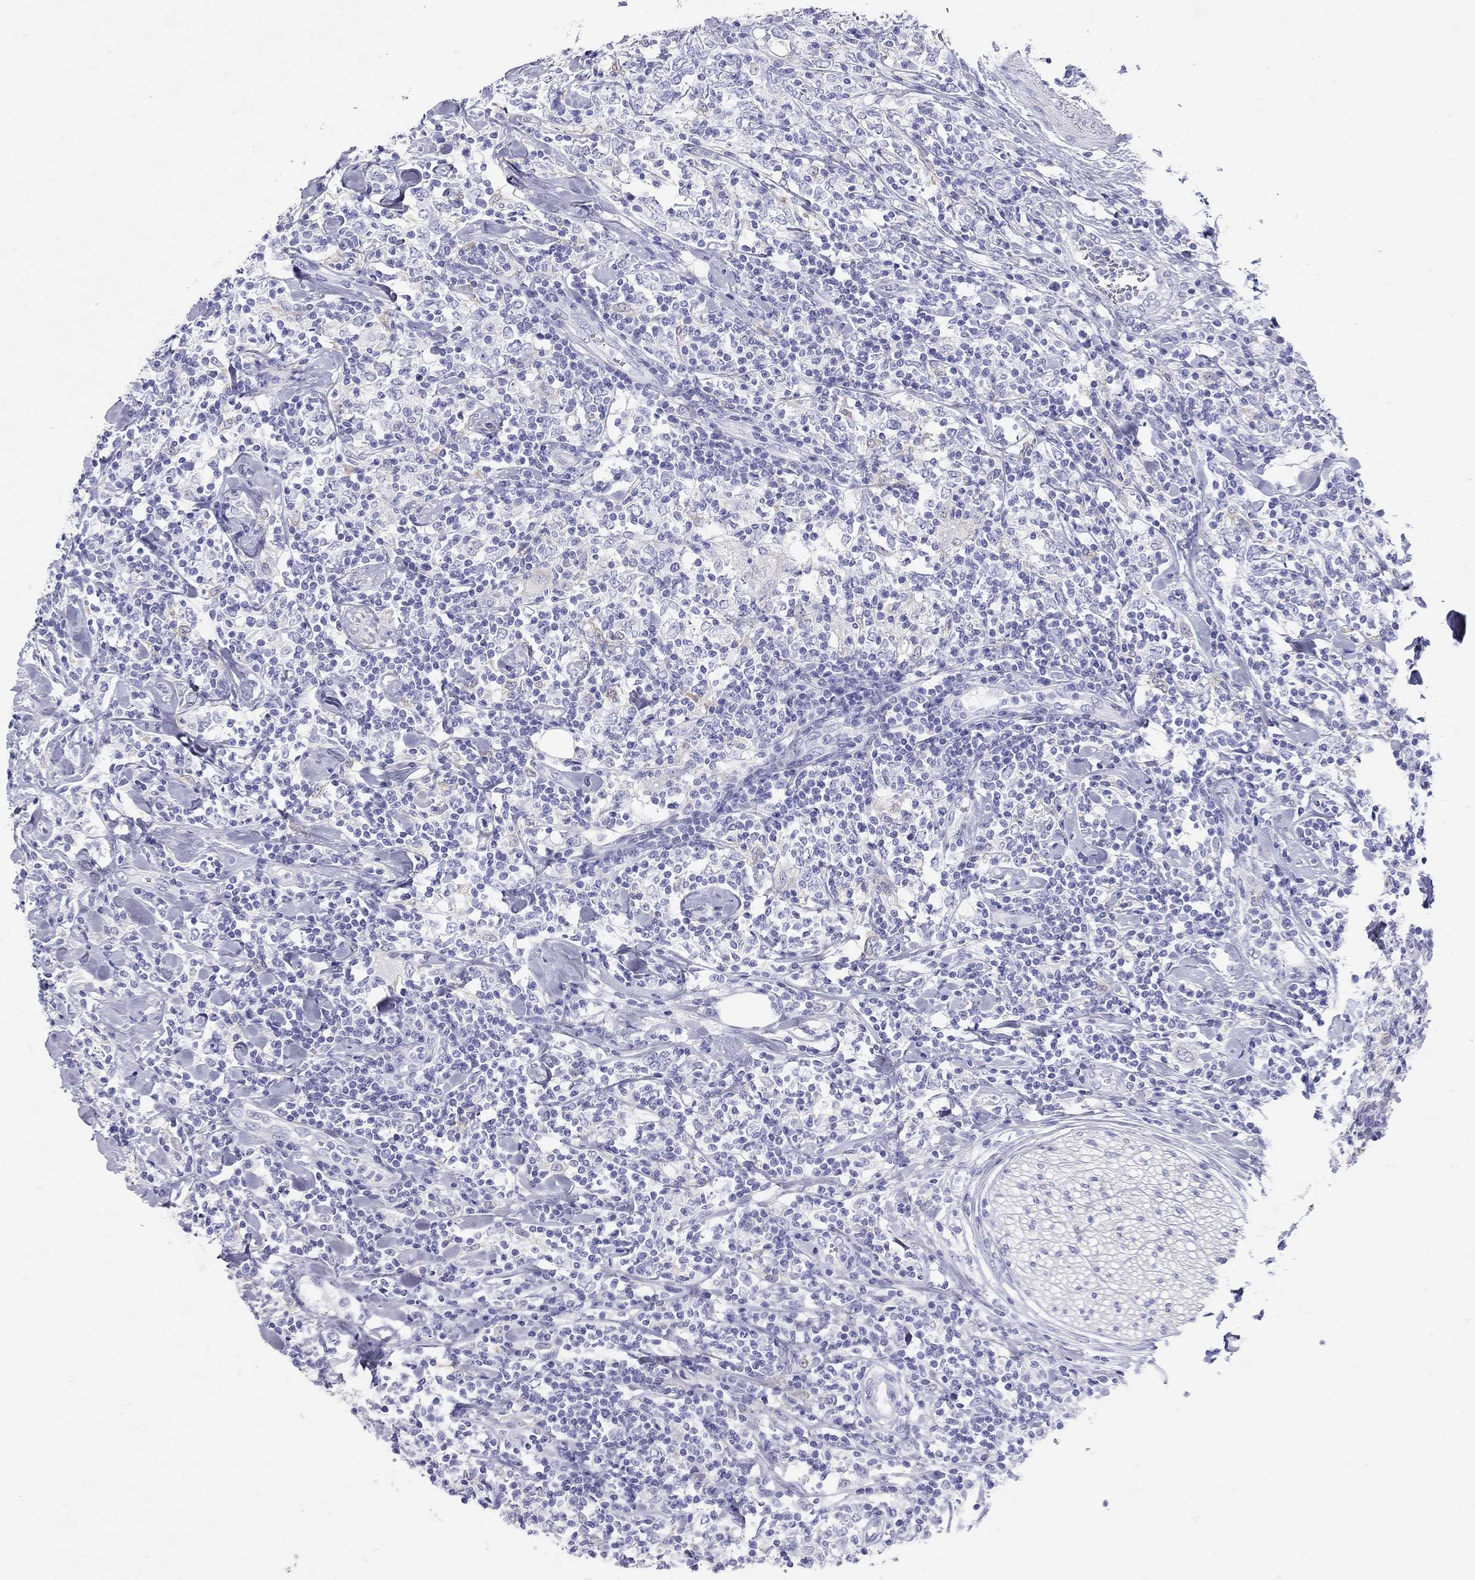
{"staining": {"intensity": "negative", "quantity": "none", "location": "none"}, "tissue": "lymphoma", "cell_type": "Tumor cells", "image_type": "cancer", "snomed": [{"axis": "morphology", "description": "Malignant lymphoma, non-Hodgkin's type, High grade"}, {"axis": "topography", "description": "Lymph node"}], "caption": "Malignant lymphoma, non-Hodgkin's type (high-grade) was stained to show a protein in brown. There is no significant positivity in tumor cells.", "gene": "HLA-DQB2", "patient": {"sex": "female", "age": 84}}